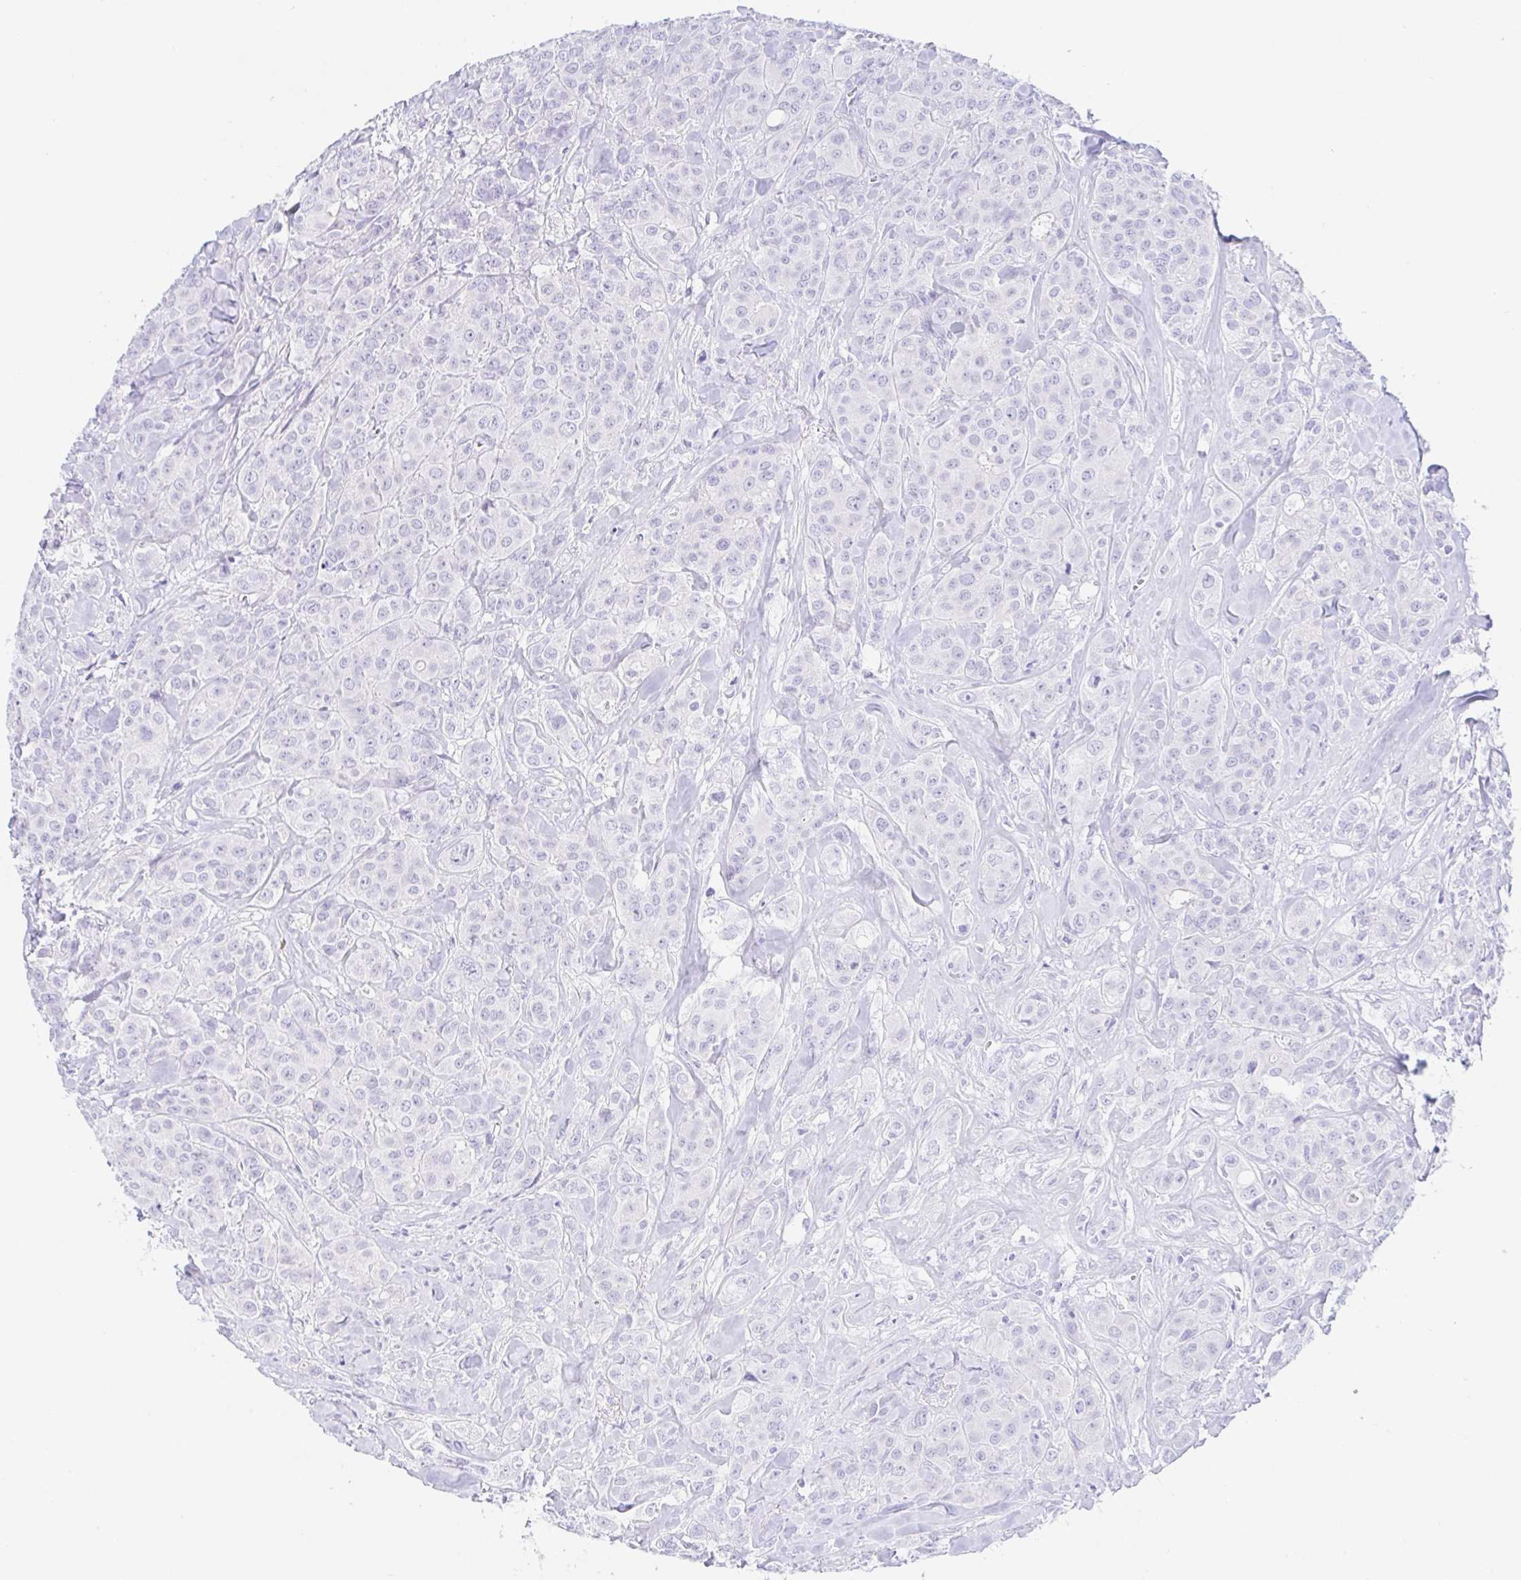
{"staining": {"intensity": "negative", "quantity": "none", "location": "none"}, "tissue": "breast cancer", "cell_type": "Tumor cells", "image_type": "cancer", "snomed": [{"axis": "morphology", "description": "Normal tissue, NOS"}, {"axis": "morphology", "description": "Duct carcinoma"}, {"axis": "topography", "description": "Breast"}], "caption": "This is a image of immunohistochemistry (IHC) staining of breast cancer (intraductal carcinoma), which shows no expression in tumor cells. Nuclei are stained in blue.", "gene": "PAX8", "patient": {"sex": "female", "age": 43}}